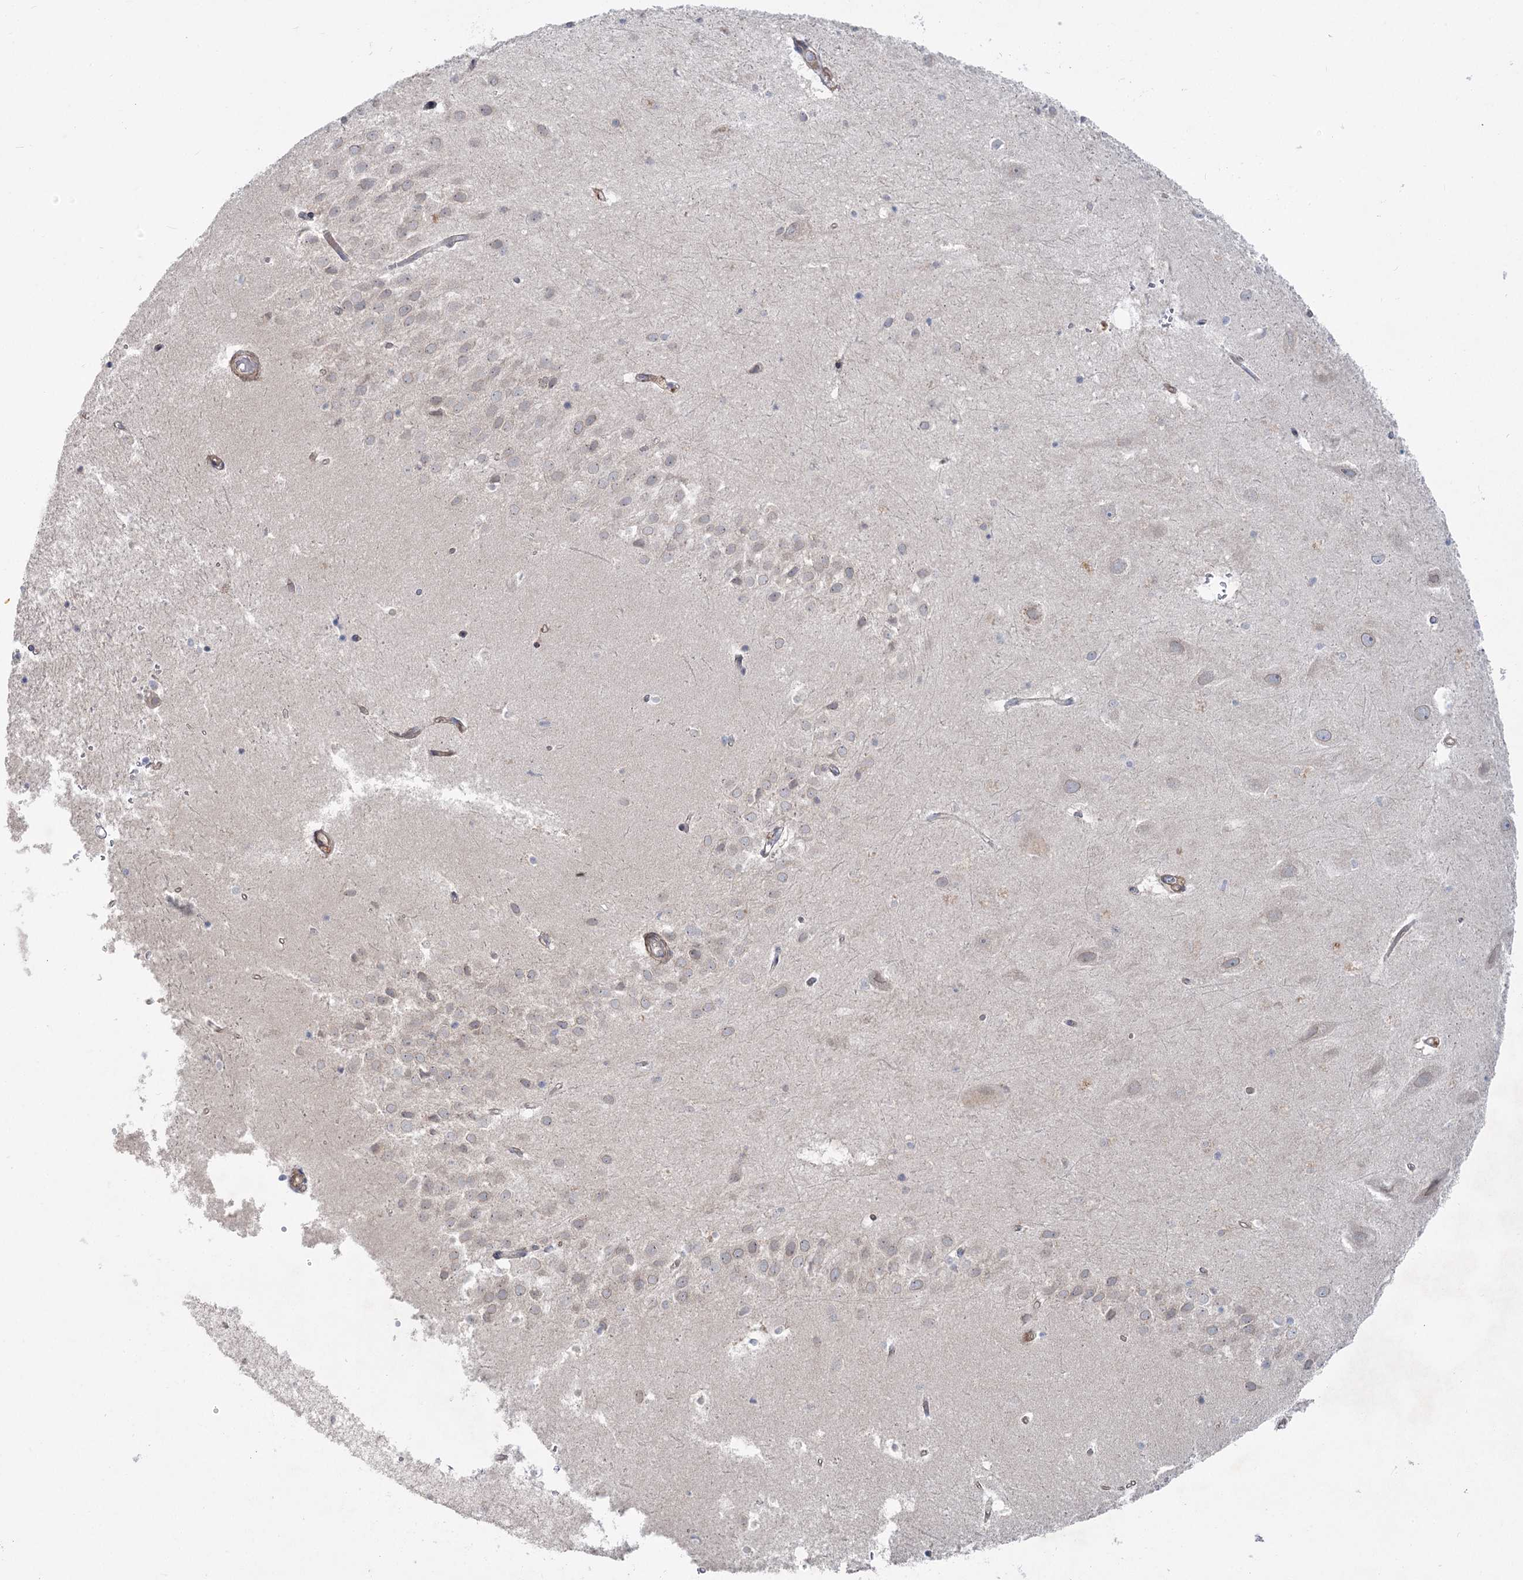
{"staining": {"intensity": "negative", "quantity": "none", "location": "none"}, "tissue": "hippocampus", "cell_type": "Glial cells", "image_type": "normal", "snomed": [{"axis": "morphology", "description": "Normal tissue, NOS"}, {"axis": "topography", "description": "Hippocampus"}], "caption": "High power microscopy micrograph of an IHC image of normal hippocampus, revealing no significant expression in glial cells.", "gene": "SH3BP5L", "patient": {"sex": "female", "age": 52}}